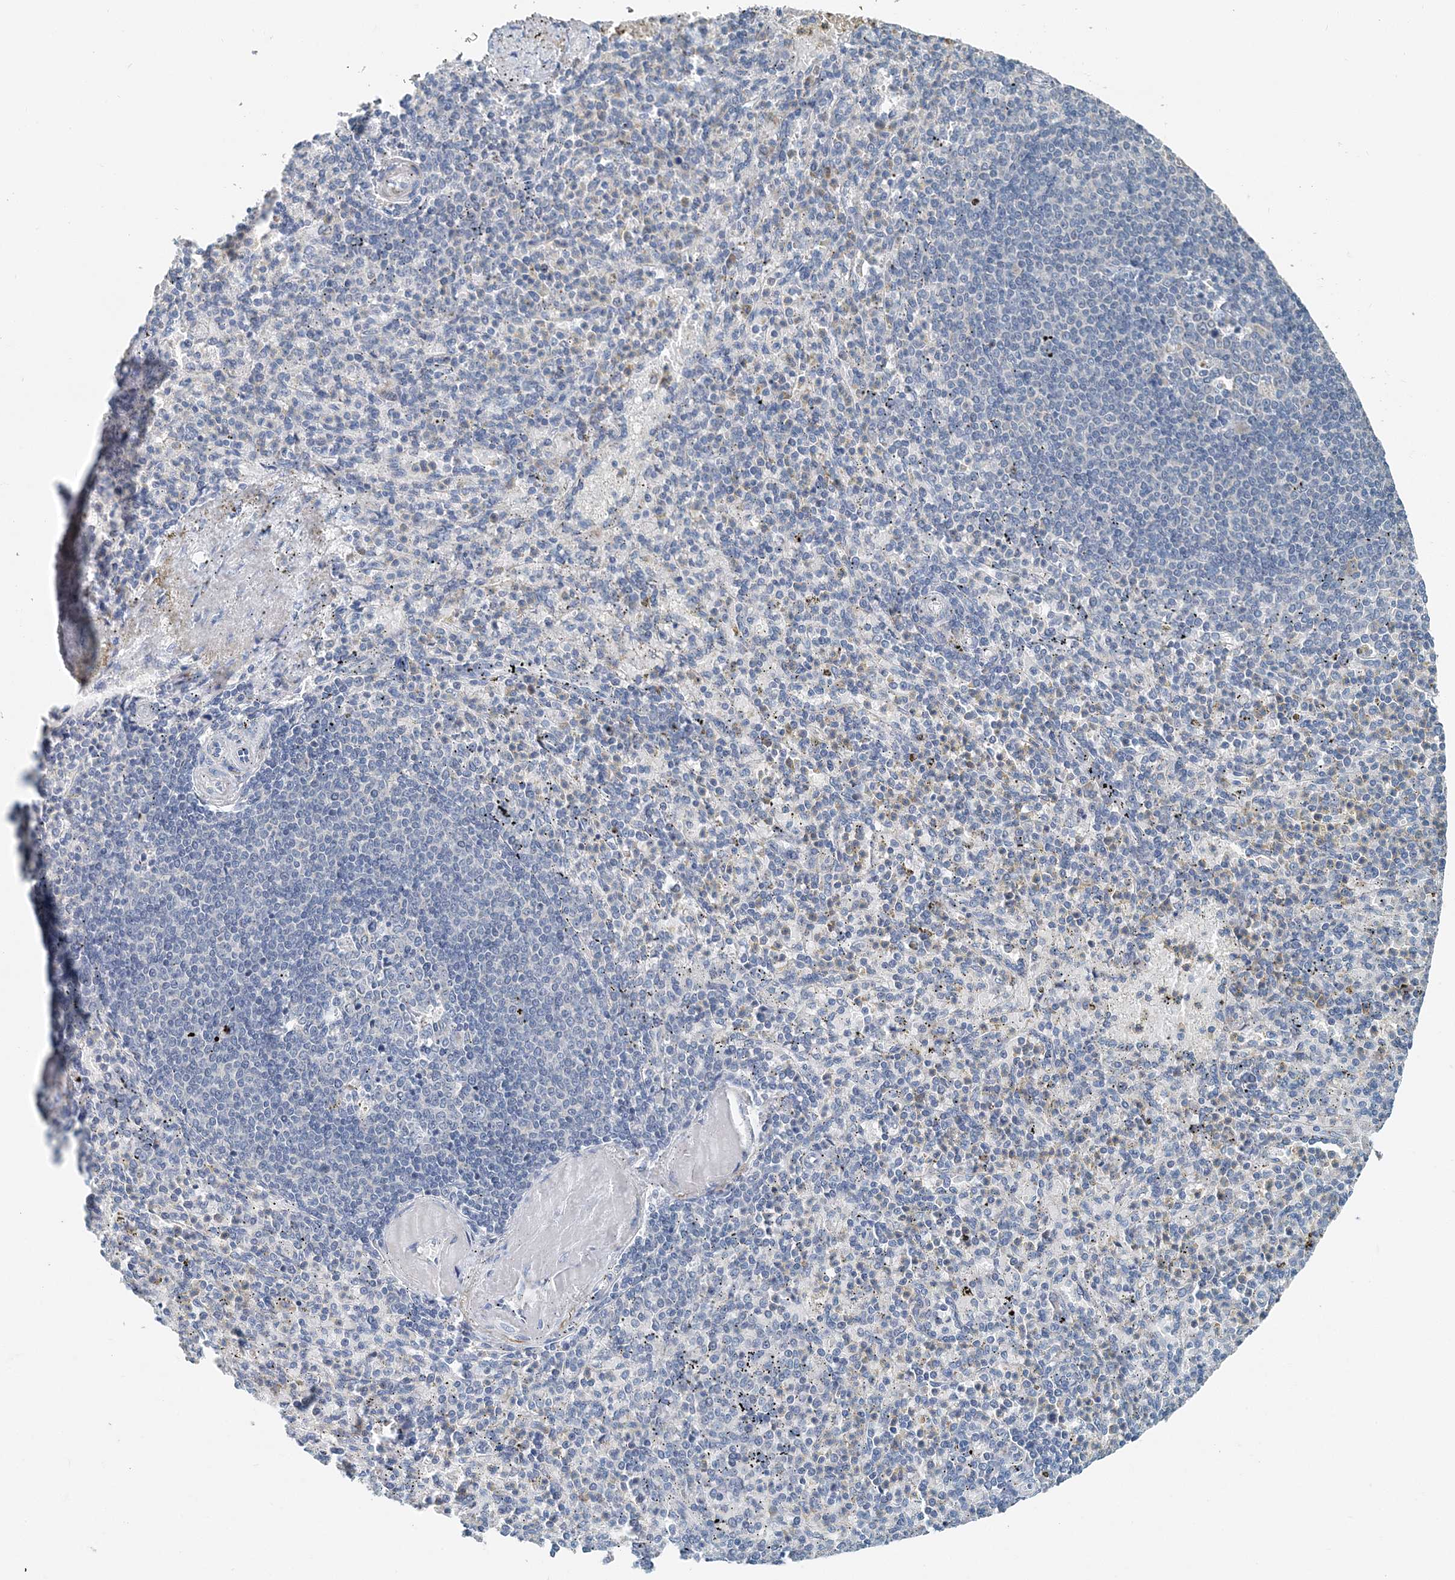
{"staining": {"intensity": "negative", "quantity": "none", "location": "none"}, "tissue": "spleen", "cell_type": "Cells in red pulp", "image_type": "normal", "snomed": [{"axis": "morphology", "description": "Normal tissue, NOS"}, {"axis": "topography", "description": "Spleen"}], "caption": "Histopathology image shows no significant protein expression in cells in red pulp of normal spleen.", "gene": "EEF1A2", "patient": {"sex": "female", "age": 74}}